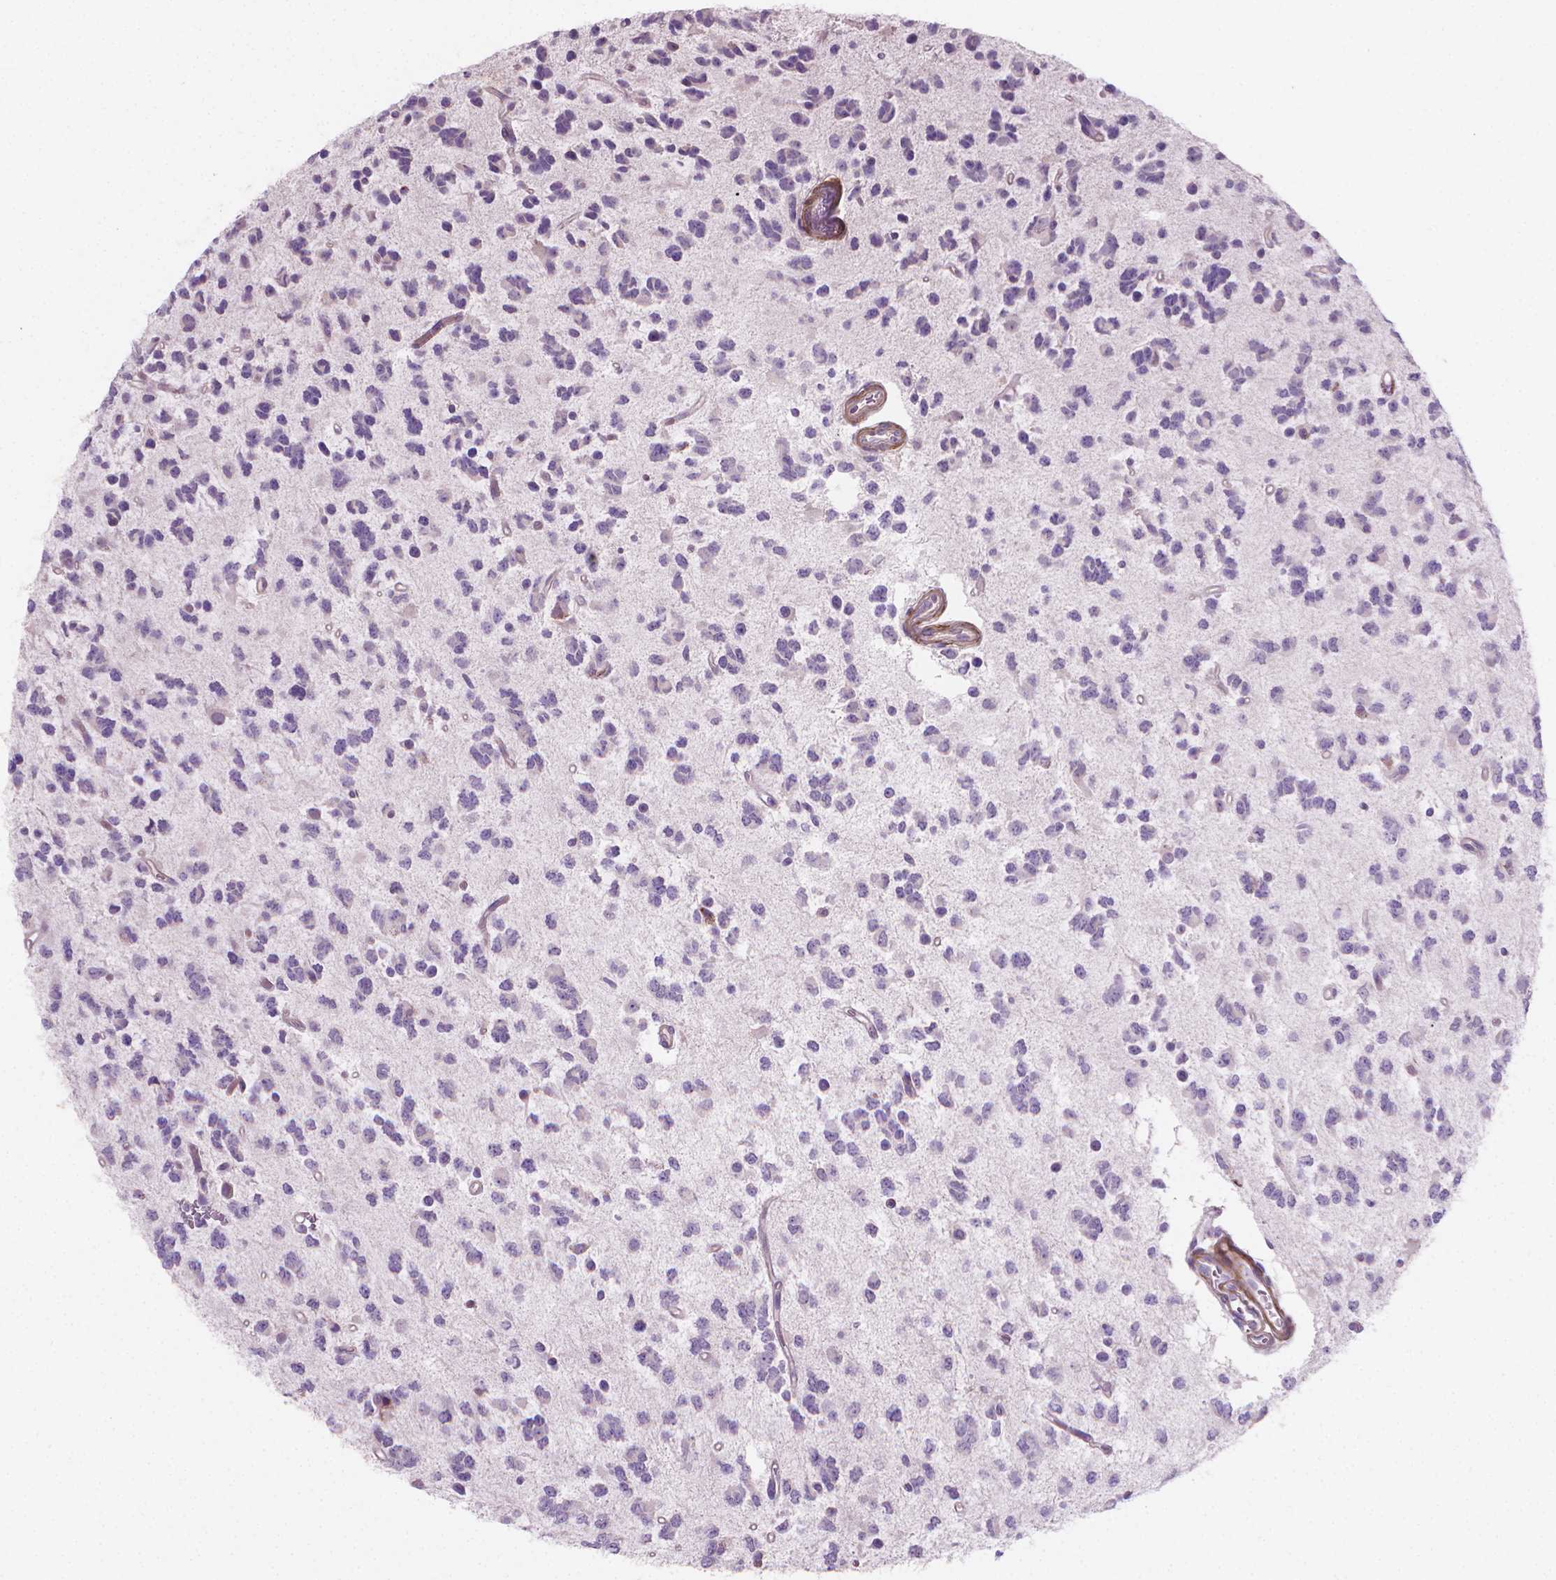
{"staining": {"intensity": "negative", "quantity": "none", "location": "none"}, "tissue": "glioma", "cell_type": "Tumor cells", "image_type": "cancer", "snomed": [{"axis": "morphology", "description": "Glioma, malignant, Low grade"}, {"axis": "topography", "description": "Brain"}], "caption": "IHC micrograph of human glioma stained for a protein (brown), which reveals no expression in tumor cells. The staining is performed using DAB (3,3'-diaminobenzidine) brown chromogen with nuclei counter-stained in using hematoxylin.", "gene": "GSDMA", "patient": {"sex": "female", "age": 45}}